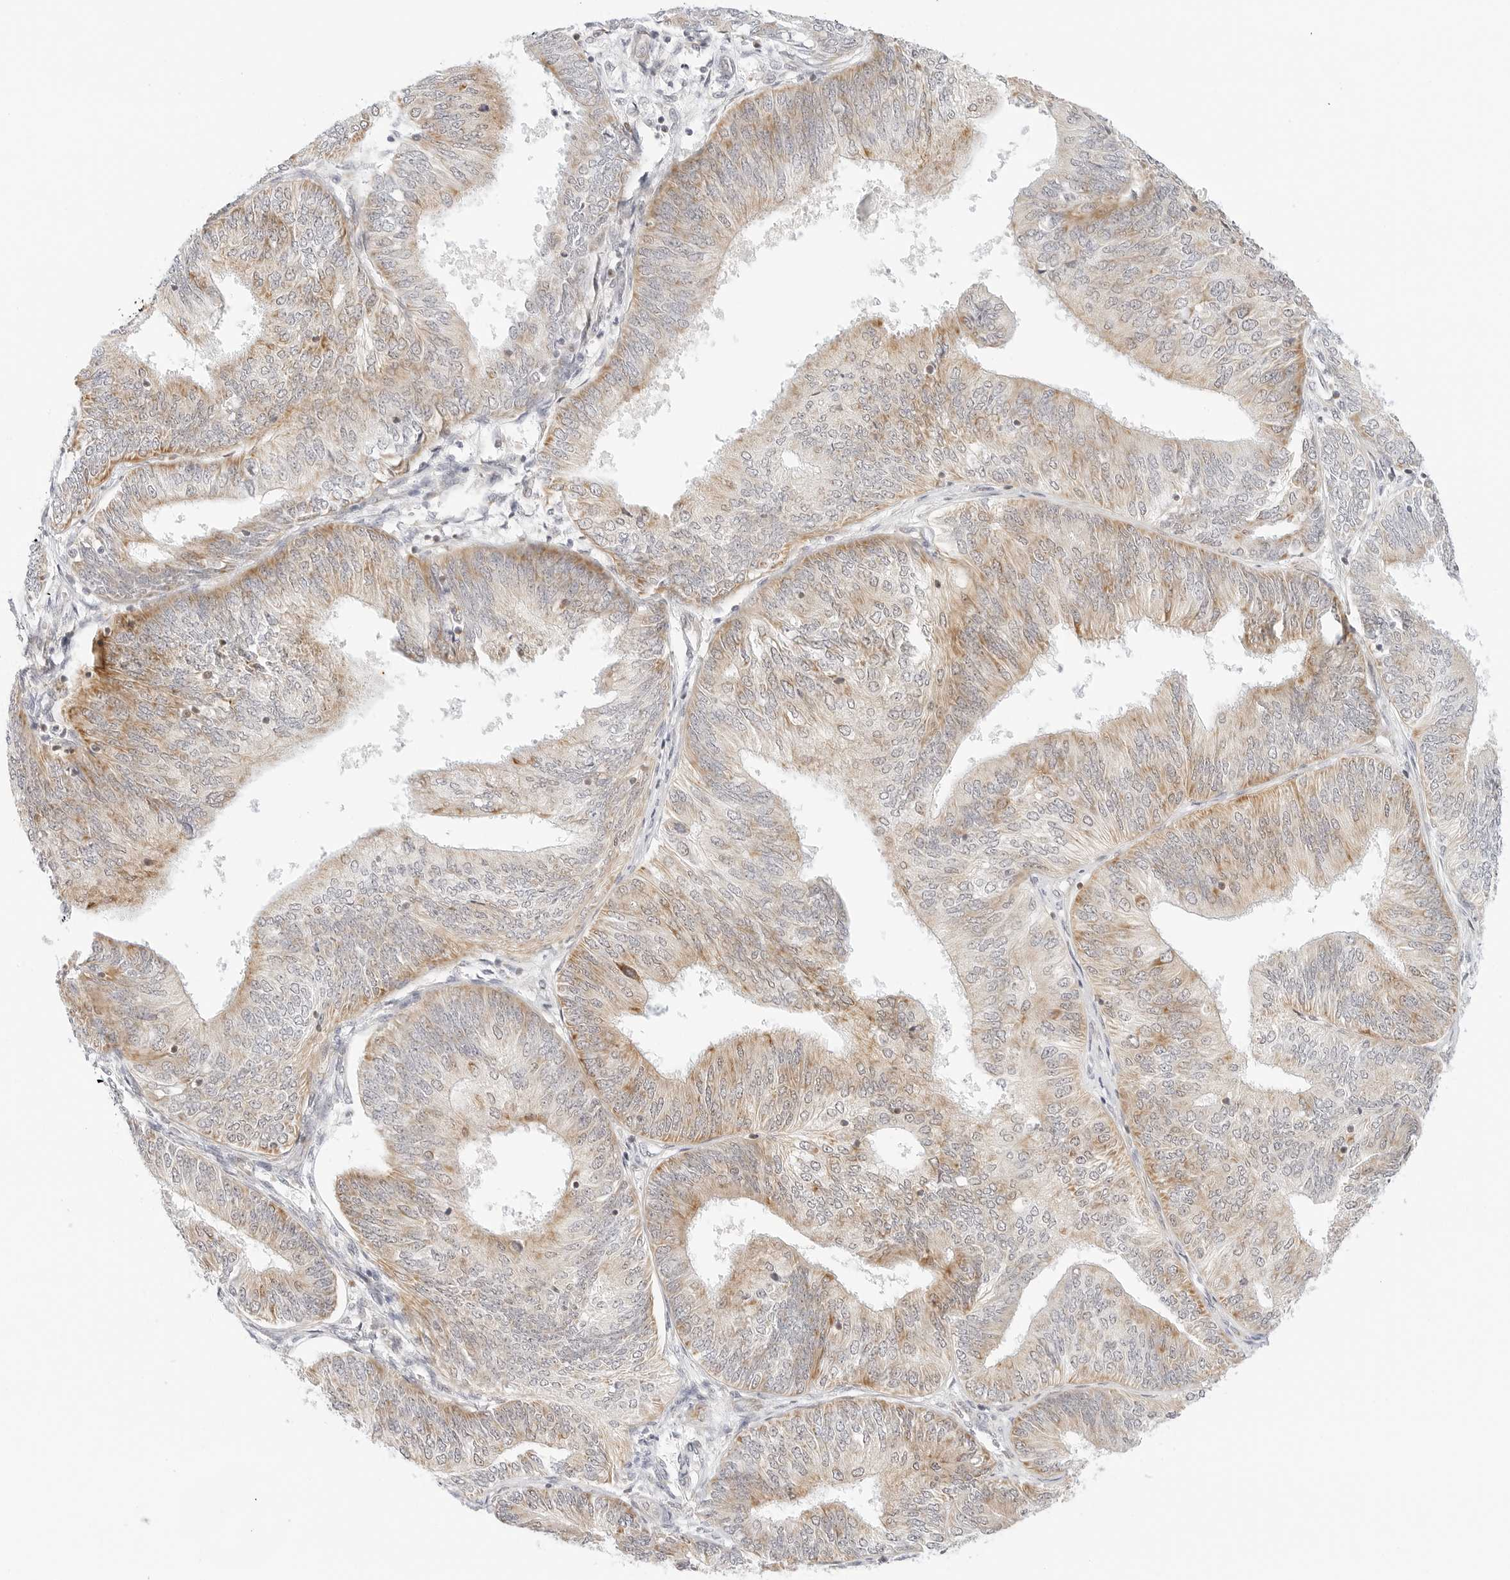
{"staining": {"intensity": "moderate", "quantity": "<25%", "location": "cytoplasmic/membranous"}, "tissue": "endometrial cancer", "cell_type": "Tumor cells", "image_type": "cancer", "snomed": [{"axis": "morphology", "description": "Adenocarcinoma, NOS"}, {"axis": "topography", "description": "Endometrium"}], "caption": "Moderate cytoplasmic/membranous expression is seen in approximately <25% of tumor cells in adenocarcinoma (endometrial).", "gene": "FH", "patient": {"sex": "female", "age": 58}}